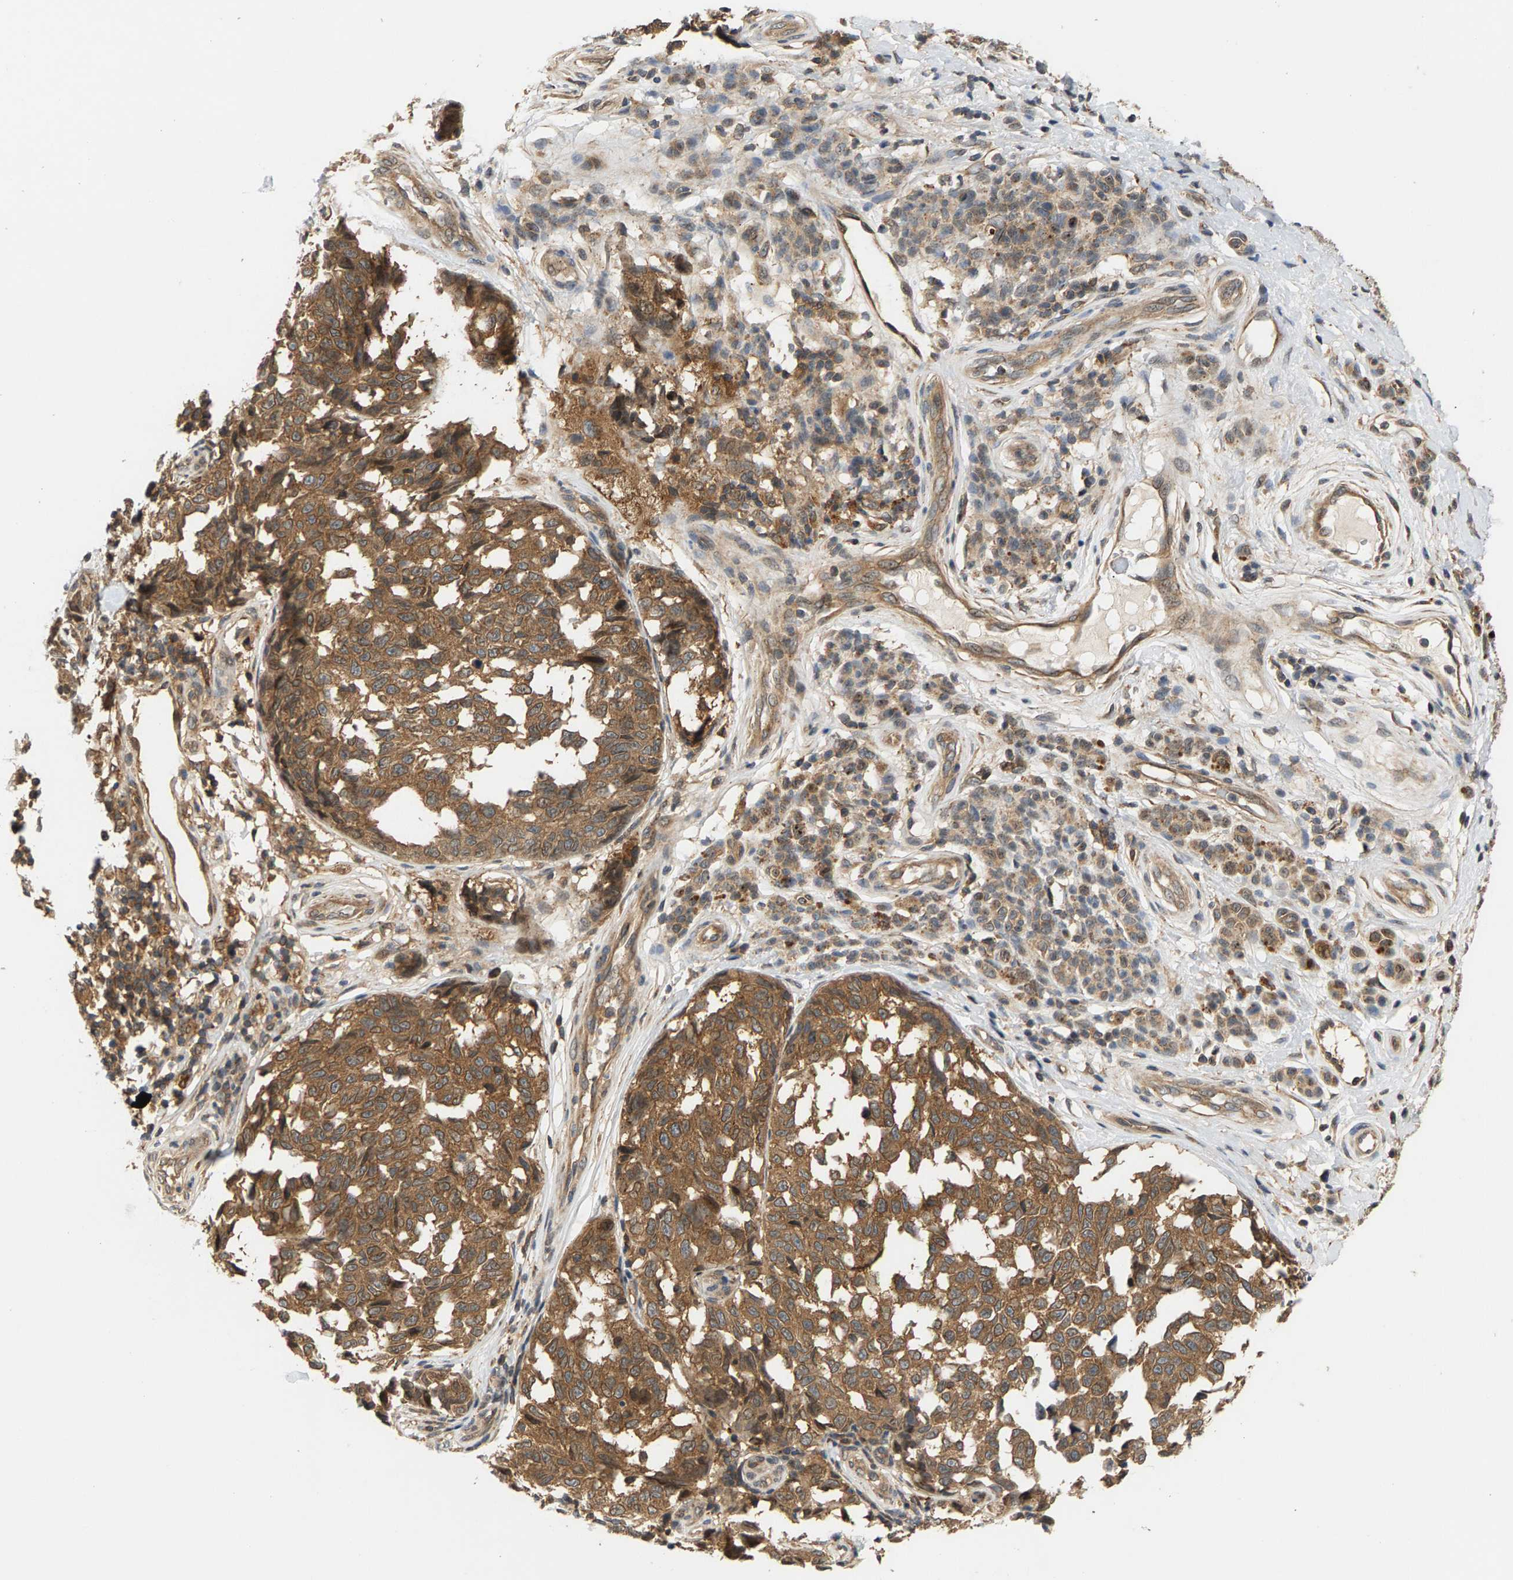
{"staining": {"intensity": "moderate", "quantity": ">75%", "location": "cytoplasmic/membranous"}, "tissue": "melanoma", "cell_type": "Tumor cells", "image_type": "cancer", "snomed": [{"axis": "morphology", "description": "Malignant melanoma, NOS"}, {"axis": "topography", "description": "Skin"}], "caption": "There is medium levels of moderate cytoplasmic/membranous staining in tumor cells of melanoma, as demonstrated by immunohistochemical staining (brown color).", "gene": "MAP2K5", "patient": {"sex": "female", "age": 64}}